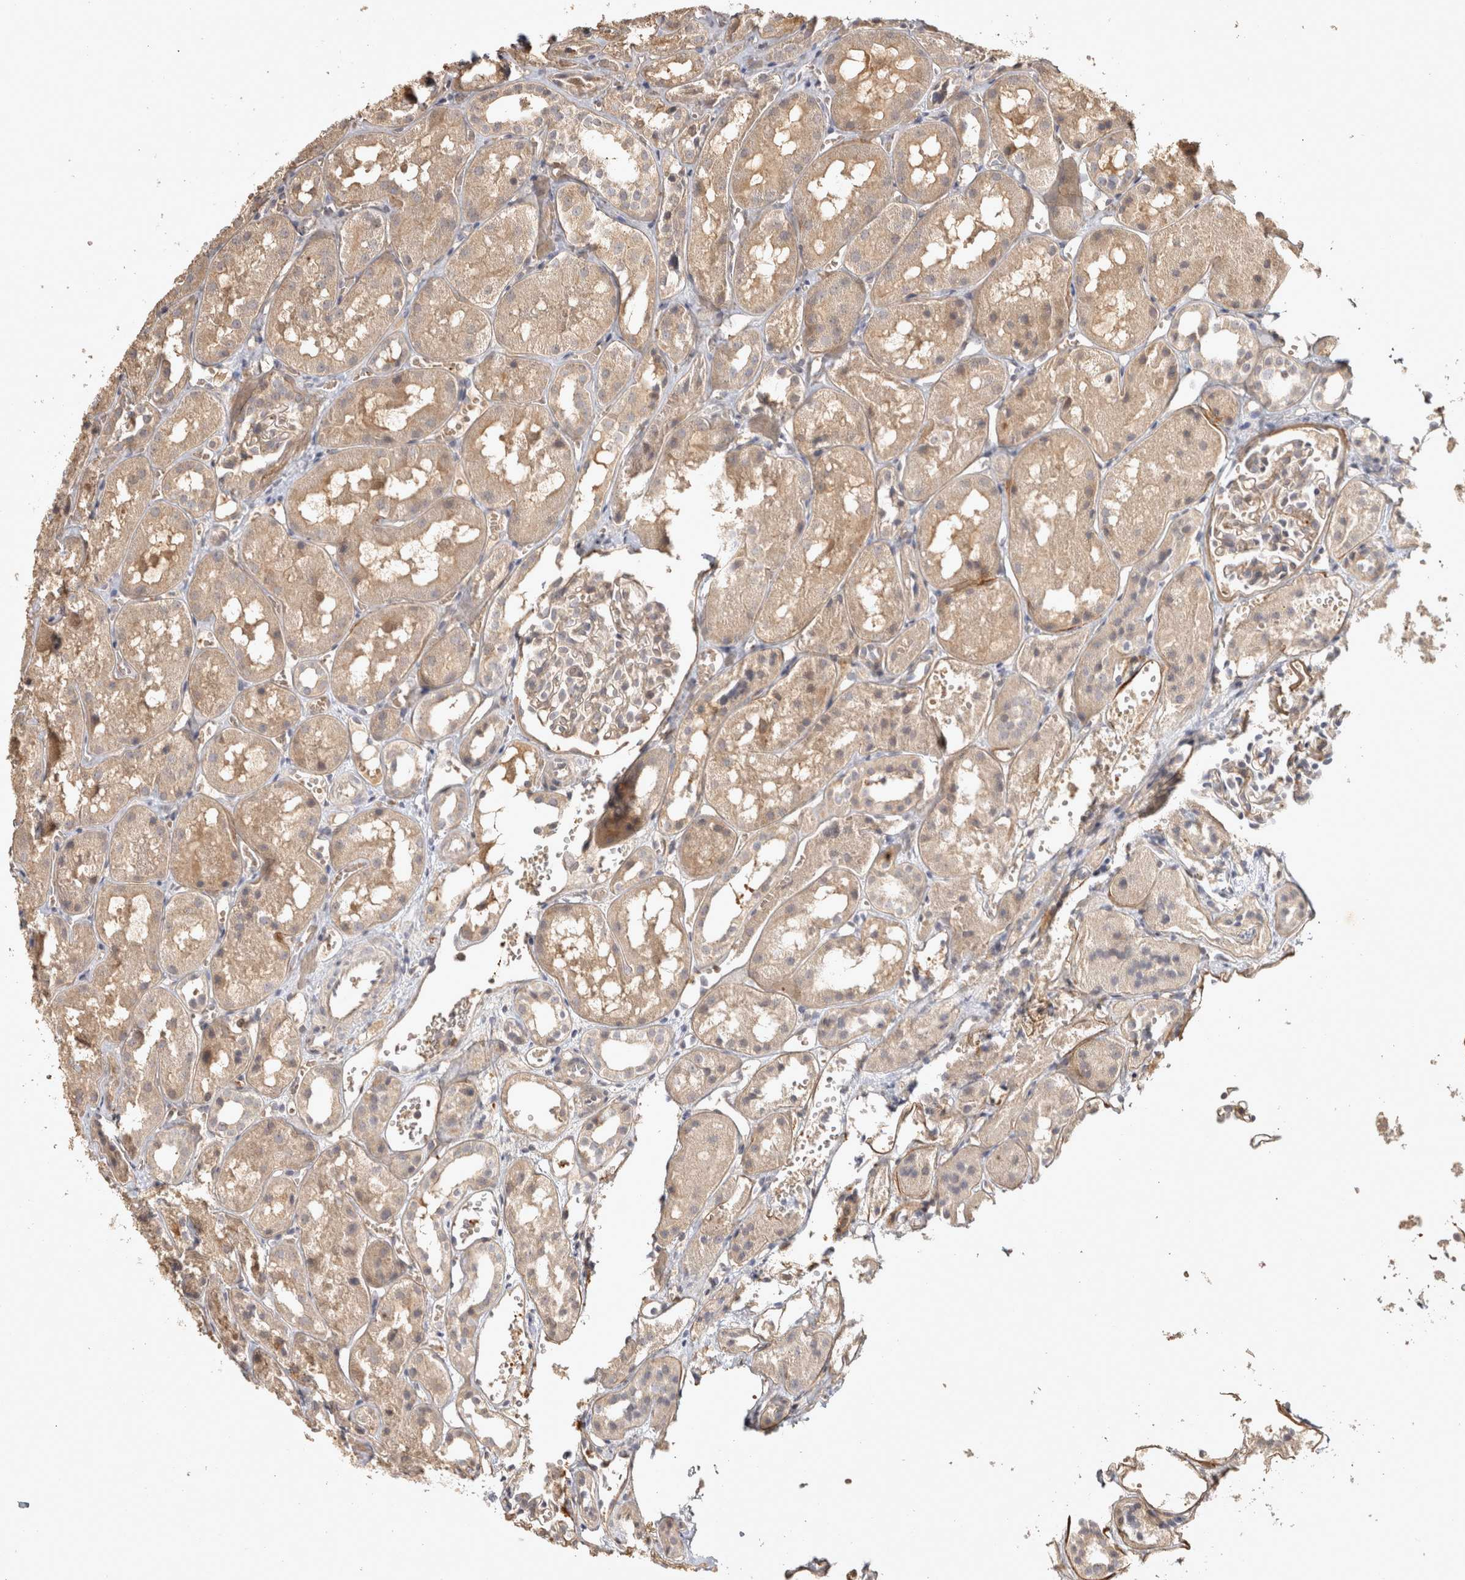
{"staining": {"intensity": "weak", "quantity": "25%-75%", "location": "cytoplasmic/membranous"}, "tissue": "kidney", "cell_type": "Cells in glomeruli", "image_type": "normal", "snomed": [{"axis": "morphology", "description": "Normal tissue, NOS"}, {"axis": "topography", "description": "Kidney"}], "caption": "IHC staining of unremarkable kidney, which shows low levels of weak cytoplasmic/membranous expression in approximately 25%-75% of cells in glomeruli indicating weak cytoplasmic/membranous protein expression. The staining was performed using DAB (brown) for protein detection and nuclei were counterstained in hematoxylin (blue).", "gene": "OSTN", "patient": {"sex": "male", "age": 16}}